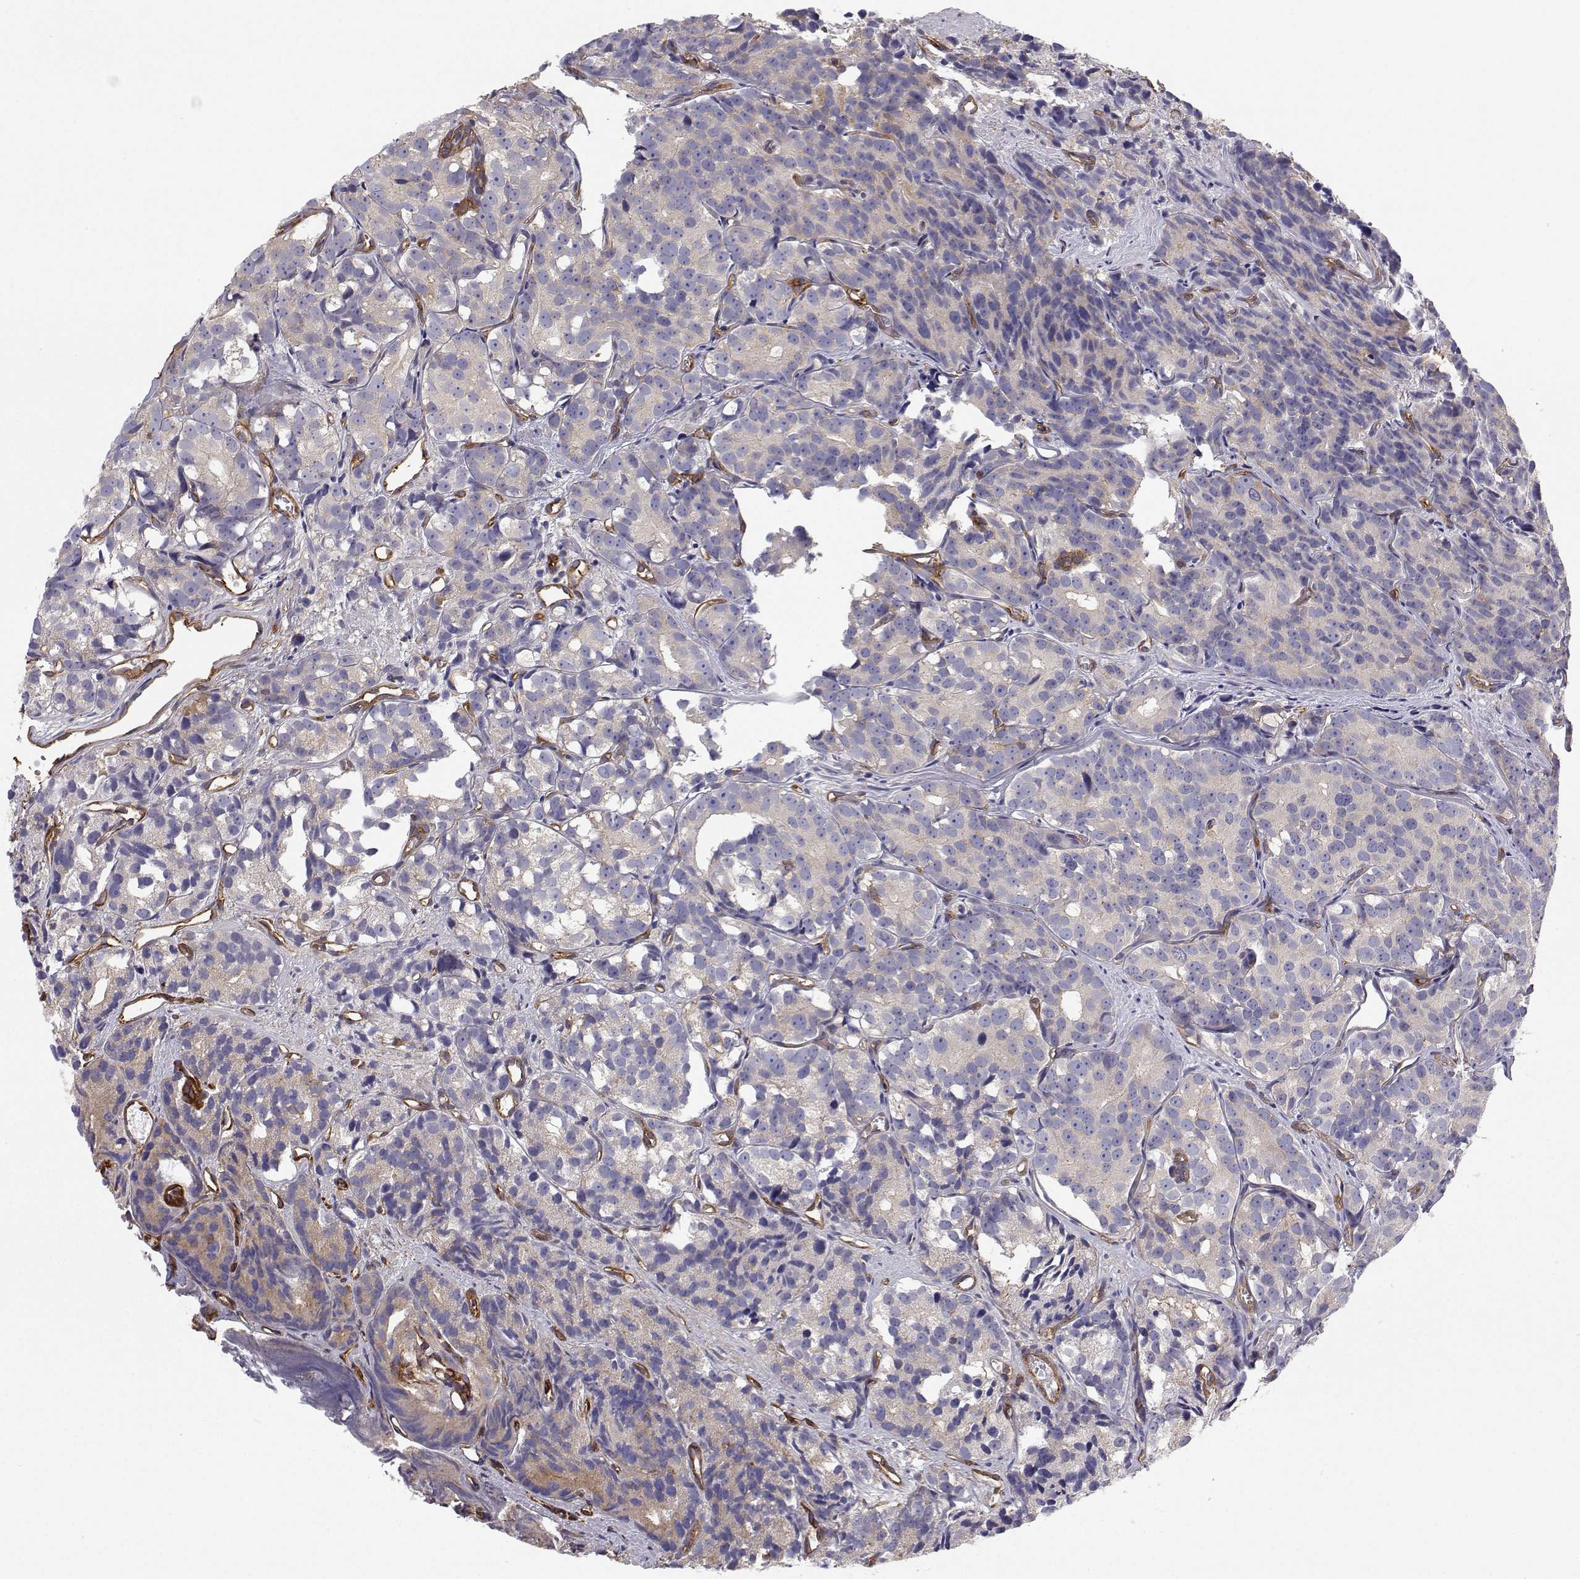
{"staining": {"intensity": "negative", "quantity": "none", "location": "none"}, "tissue": "prostate cancer", "cell_type": "Tumor cells", "image_type": "cancer", "snomed": [{"axis": "morphology", "description": "Adenocarcinoma, High grade"}, {"axis": "topography", "description": "Prostate"}], "caption": "Tumor cells are negative for brown protein staining in high-grade adenocarcinoma (prostate).", "gene": "MYH9", "patient": {"sex": "male", "age": 77}}